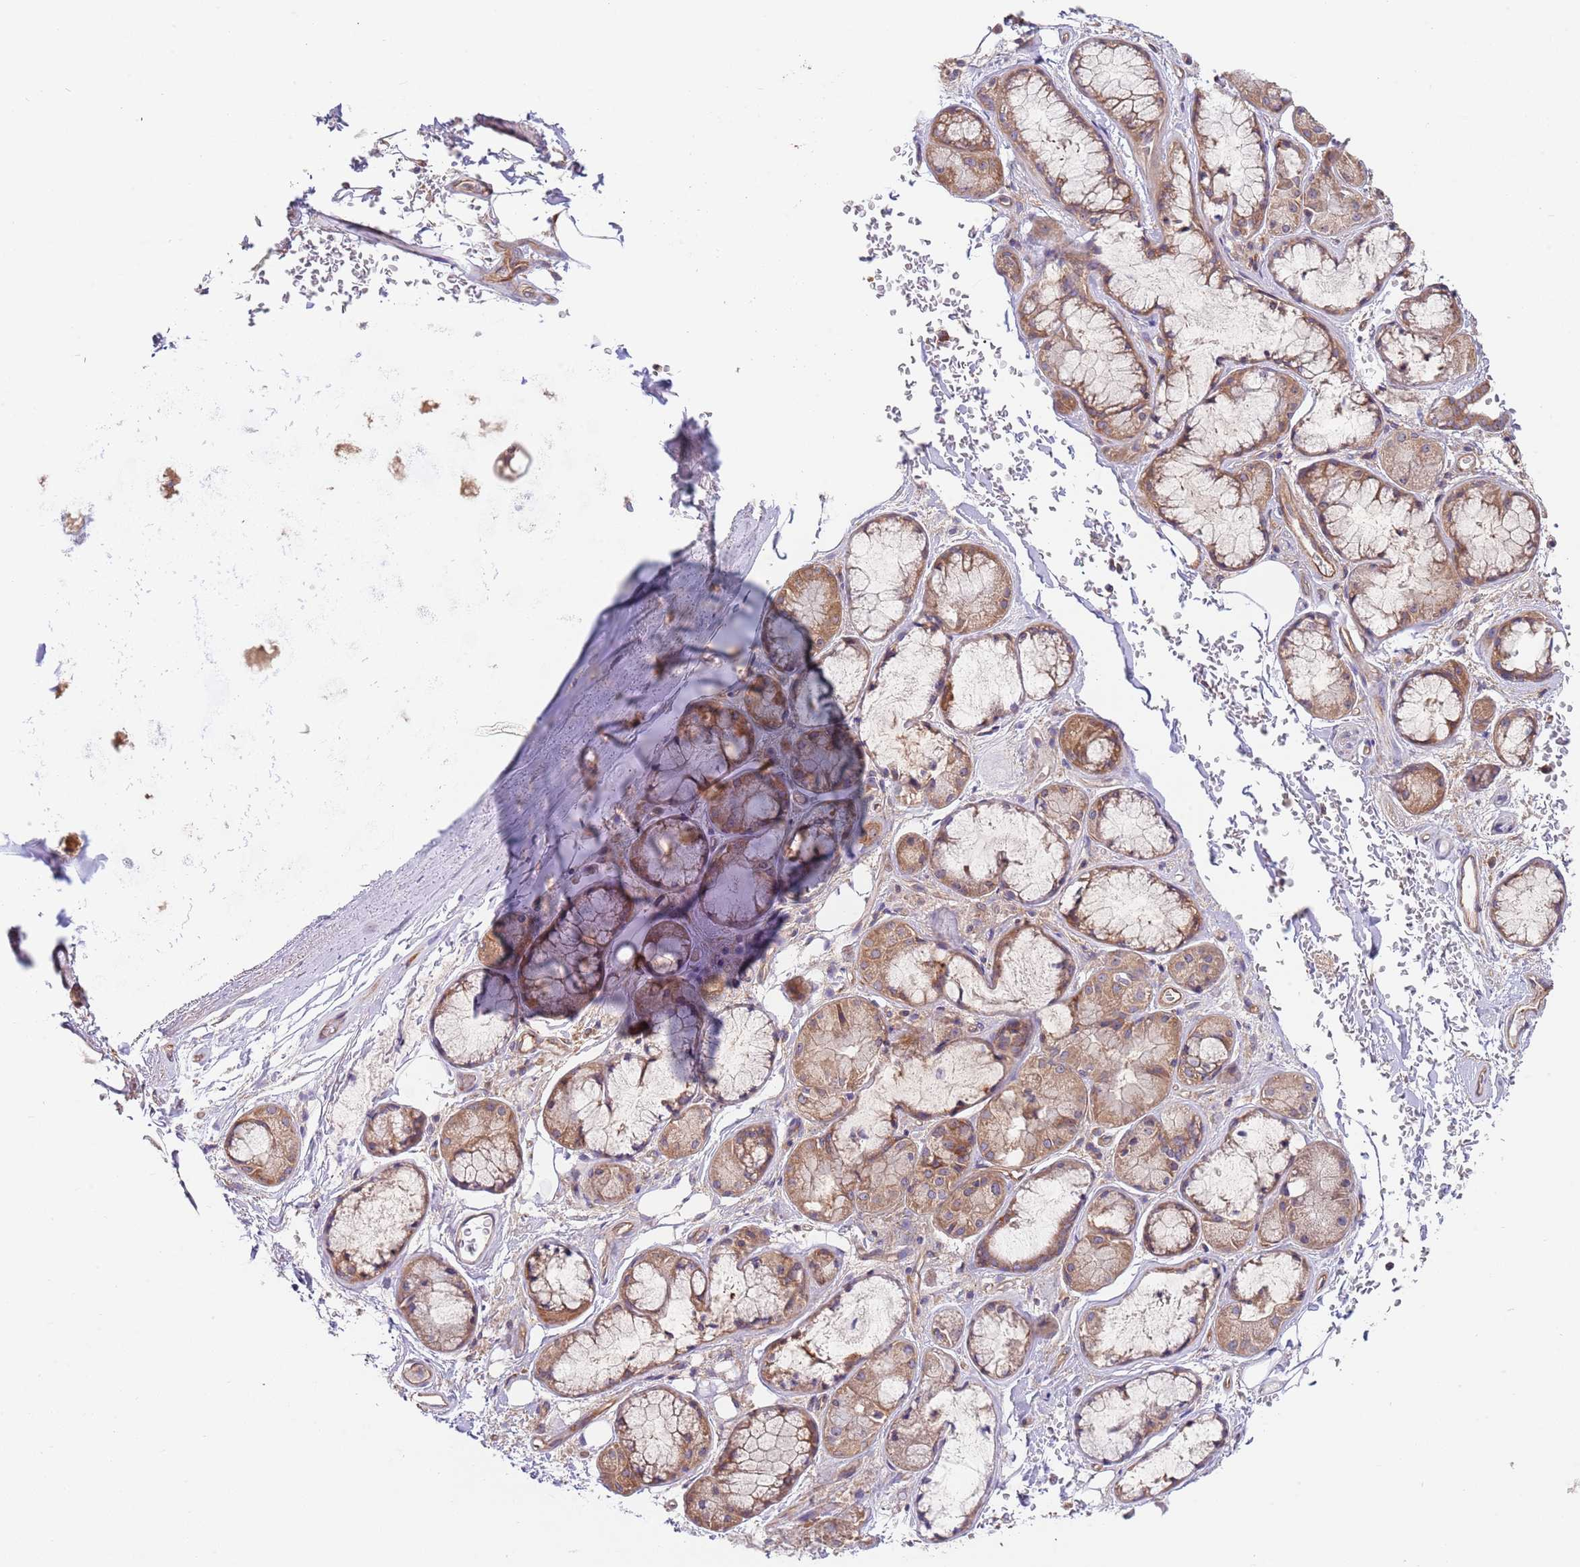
{"staining": {"intensity": "negative", "quantity": "none", "location": "none"}, "tissue": "soft tissue", "cell_type": "Fibroblasts", "image_type": "normal", "snomed": [{"axis": "morphology", "description": "Normal tissue, NOS"}, {"axis": "topography", "description": "Cartilage tissue"}], "caption": "High magnification brightfield microscopy of normal soft tissue stained with DAB (brown) and counterstained with hematoxylin (blue): fibroblasts show no significant expression. (Stains: DAB immunohistochemistry (IHC) with hematoxylin counter stain, Microscopy: brightfield microscopy at high magnification).", "gene": "EIF3F", "patient": {"sex": "male", "age": 73}}